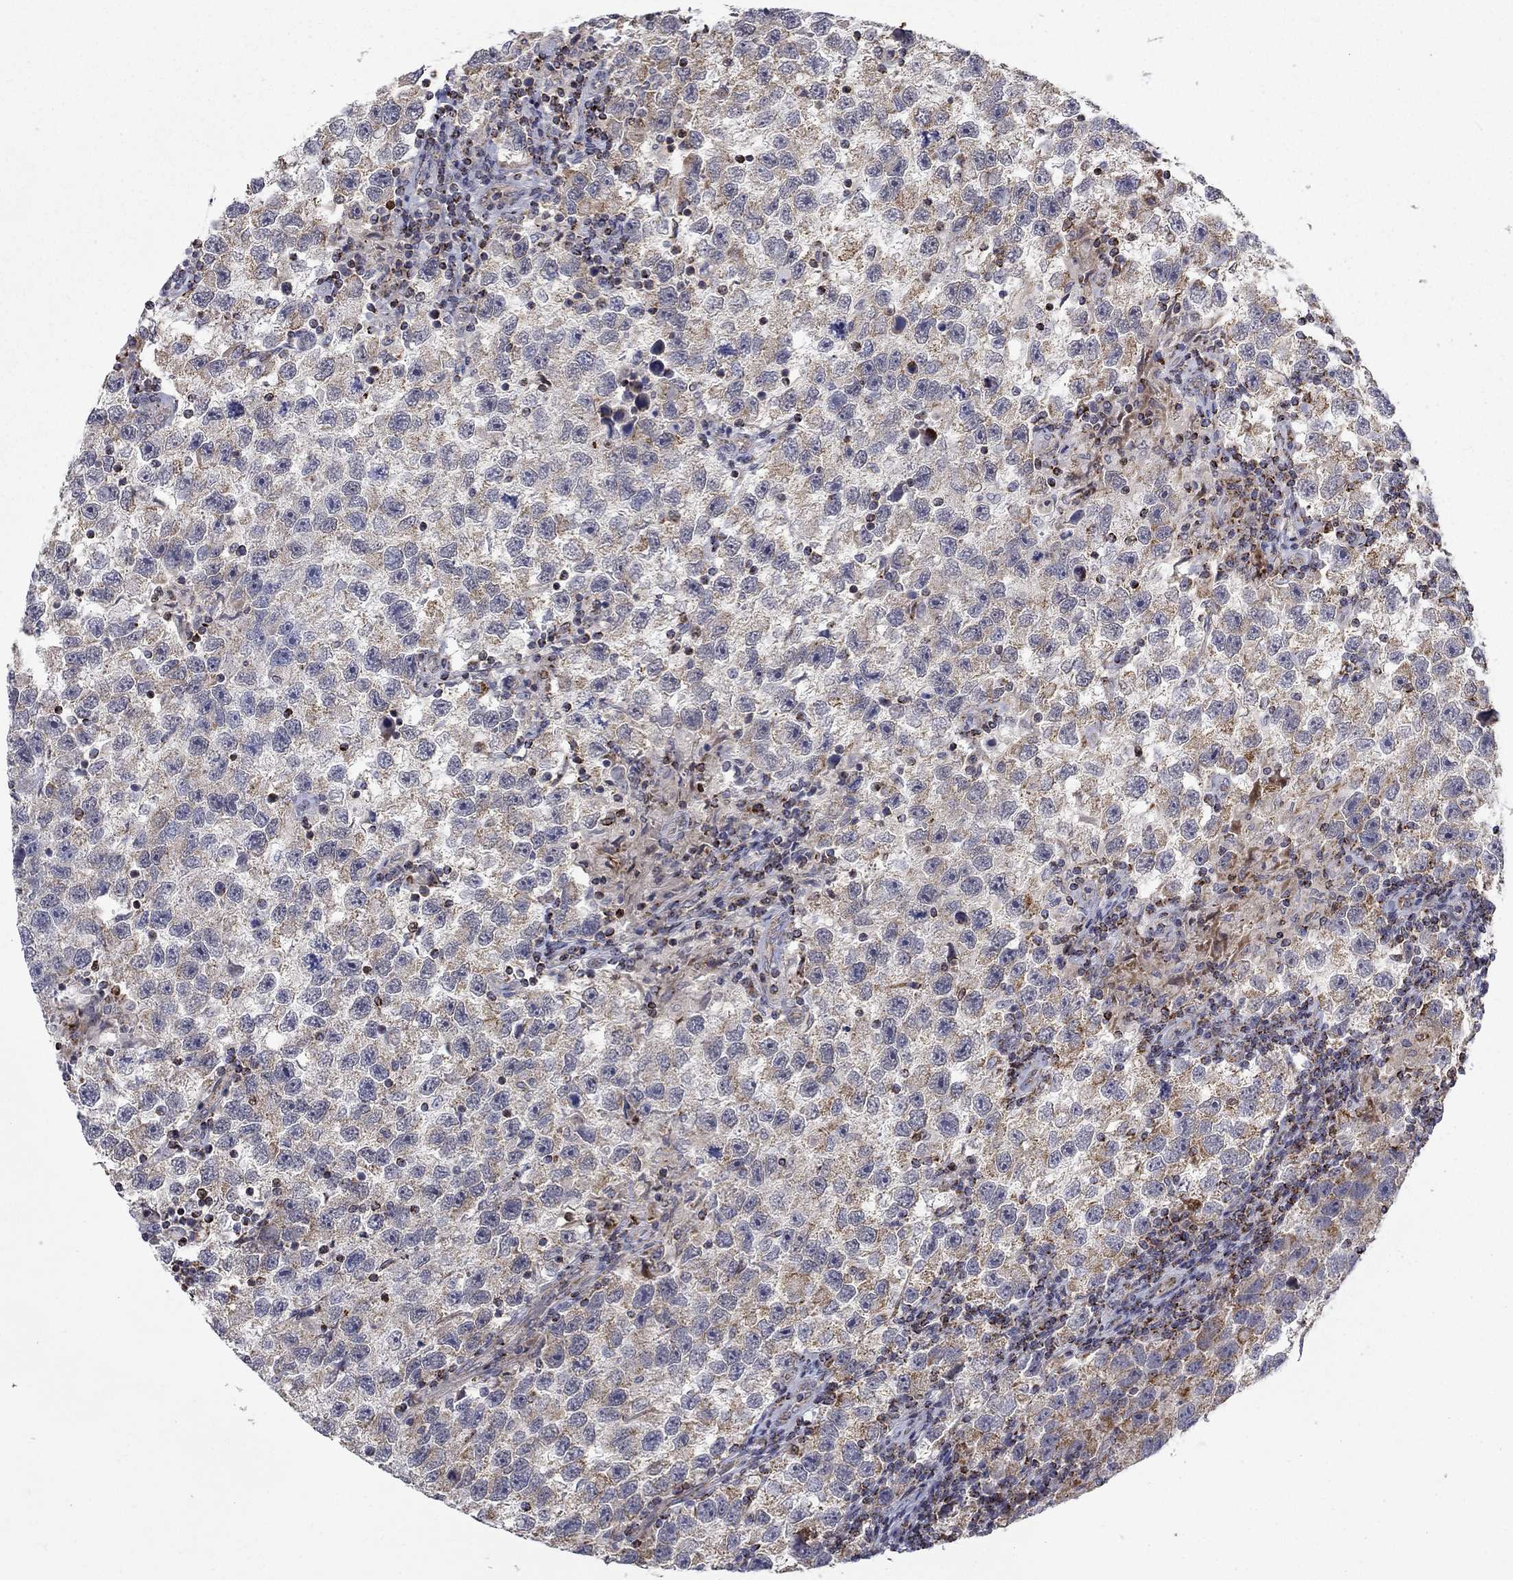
{"staining": {"intensity": "weak", "quantity": "25%-75%", "location": "cytoplasmic/membranous"}, "tissue": "testis cancer", "cell_type": "Tumor cells", "image_type": "cancer", "snomed": [{"axis": "morphology", "description": "Seminoma, NOS"}, {"axis": "topography", "description": "Testis"}], "caption": "Seminoma (testis) was stained to show a protein in brown. There is low levels of weak cytoplasmic/membranous expression in about 25%-75% of tumor cells. Immunohistochemistry (ihc) stains the protein in brown and the nuclei are stained blue.", "gene": "PCBP3", "patient": {"sex": "male", "age": 26}}